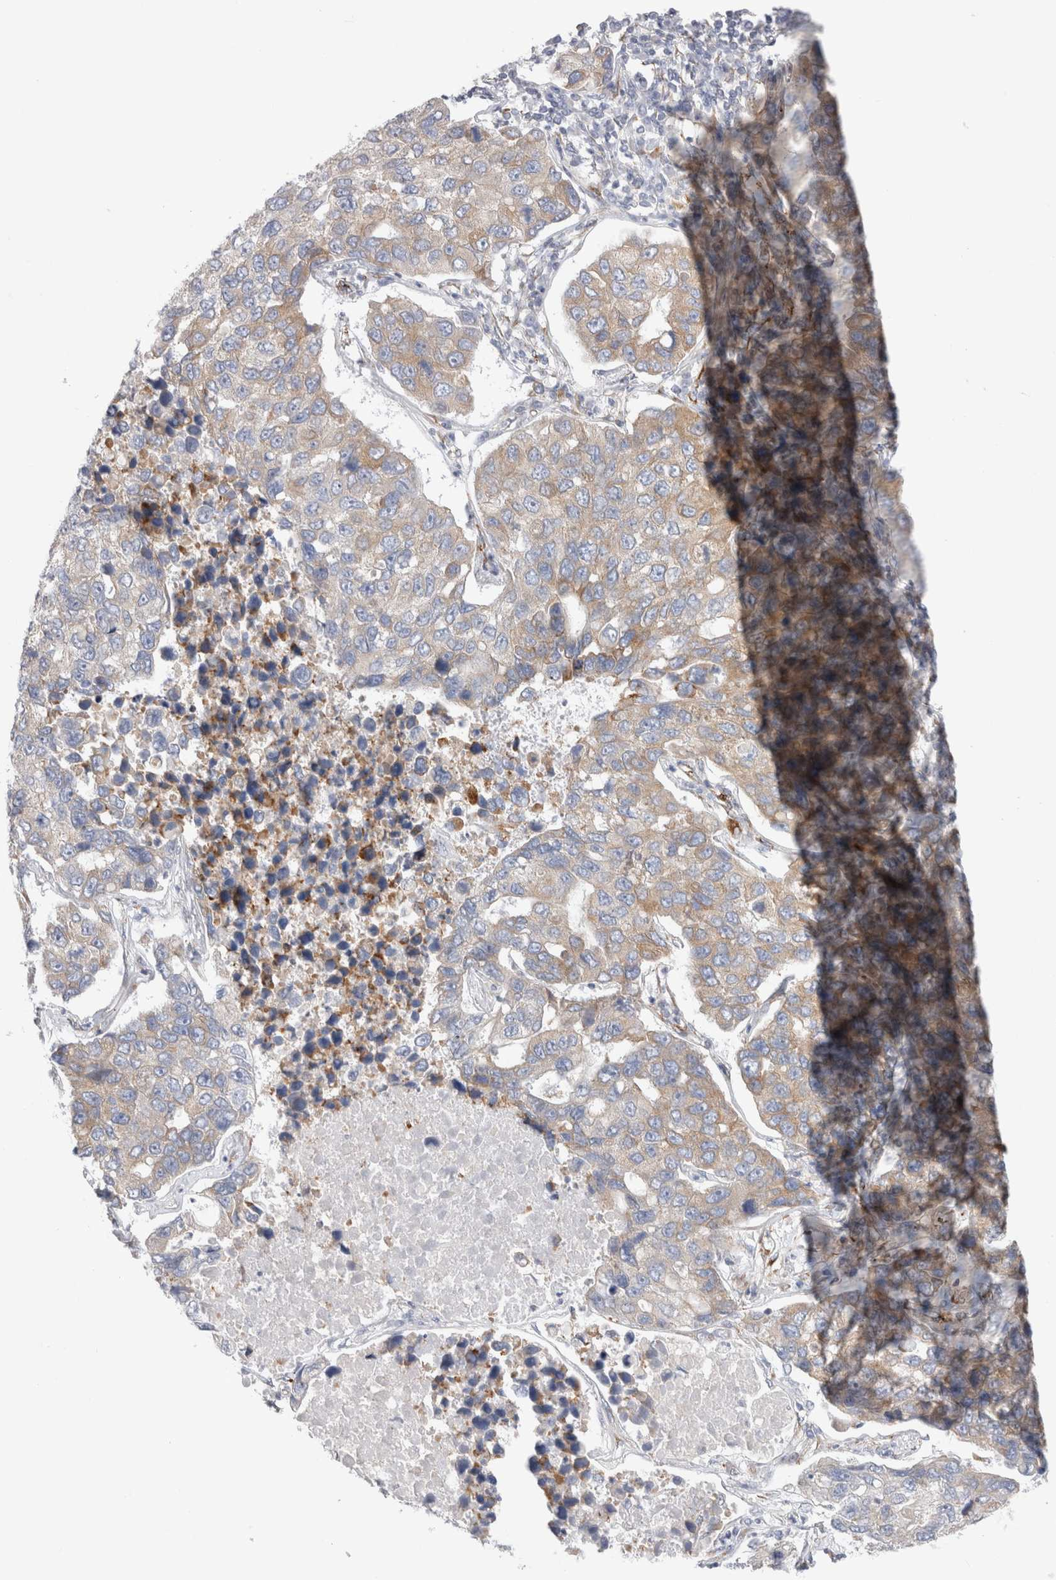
{"staining": {"intensity": "weak", "quantity": "25%-75%", "location": "cytoplasmic/membranous"}, "tissue": "lung cancer", "cell_type": "Tumor cells", "image_type": "cancer", "snomed": [{"axis": "morphology", "description": "Adenocarcinoma, NOS"}, {"axis": "topography", "description": "Lung"}], "caption": "Lung adenocarcinoma tissue reveals weak cytoplasmic/membranous positivity in about 25%-75% of tumor cells Using DAB (3,3'-diaminobenzidine) (brown) and hematoxylin (blue) stains, captured at high magnification using brightfield microscopy.", "gene": "CNPY4", "patient": {"sex": "male", "age": 64}}